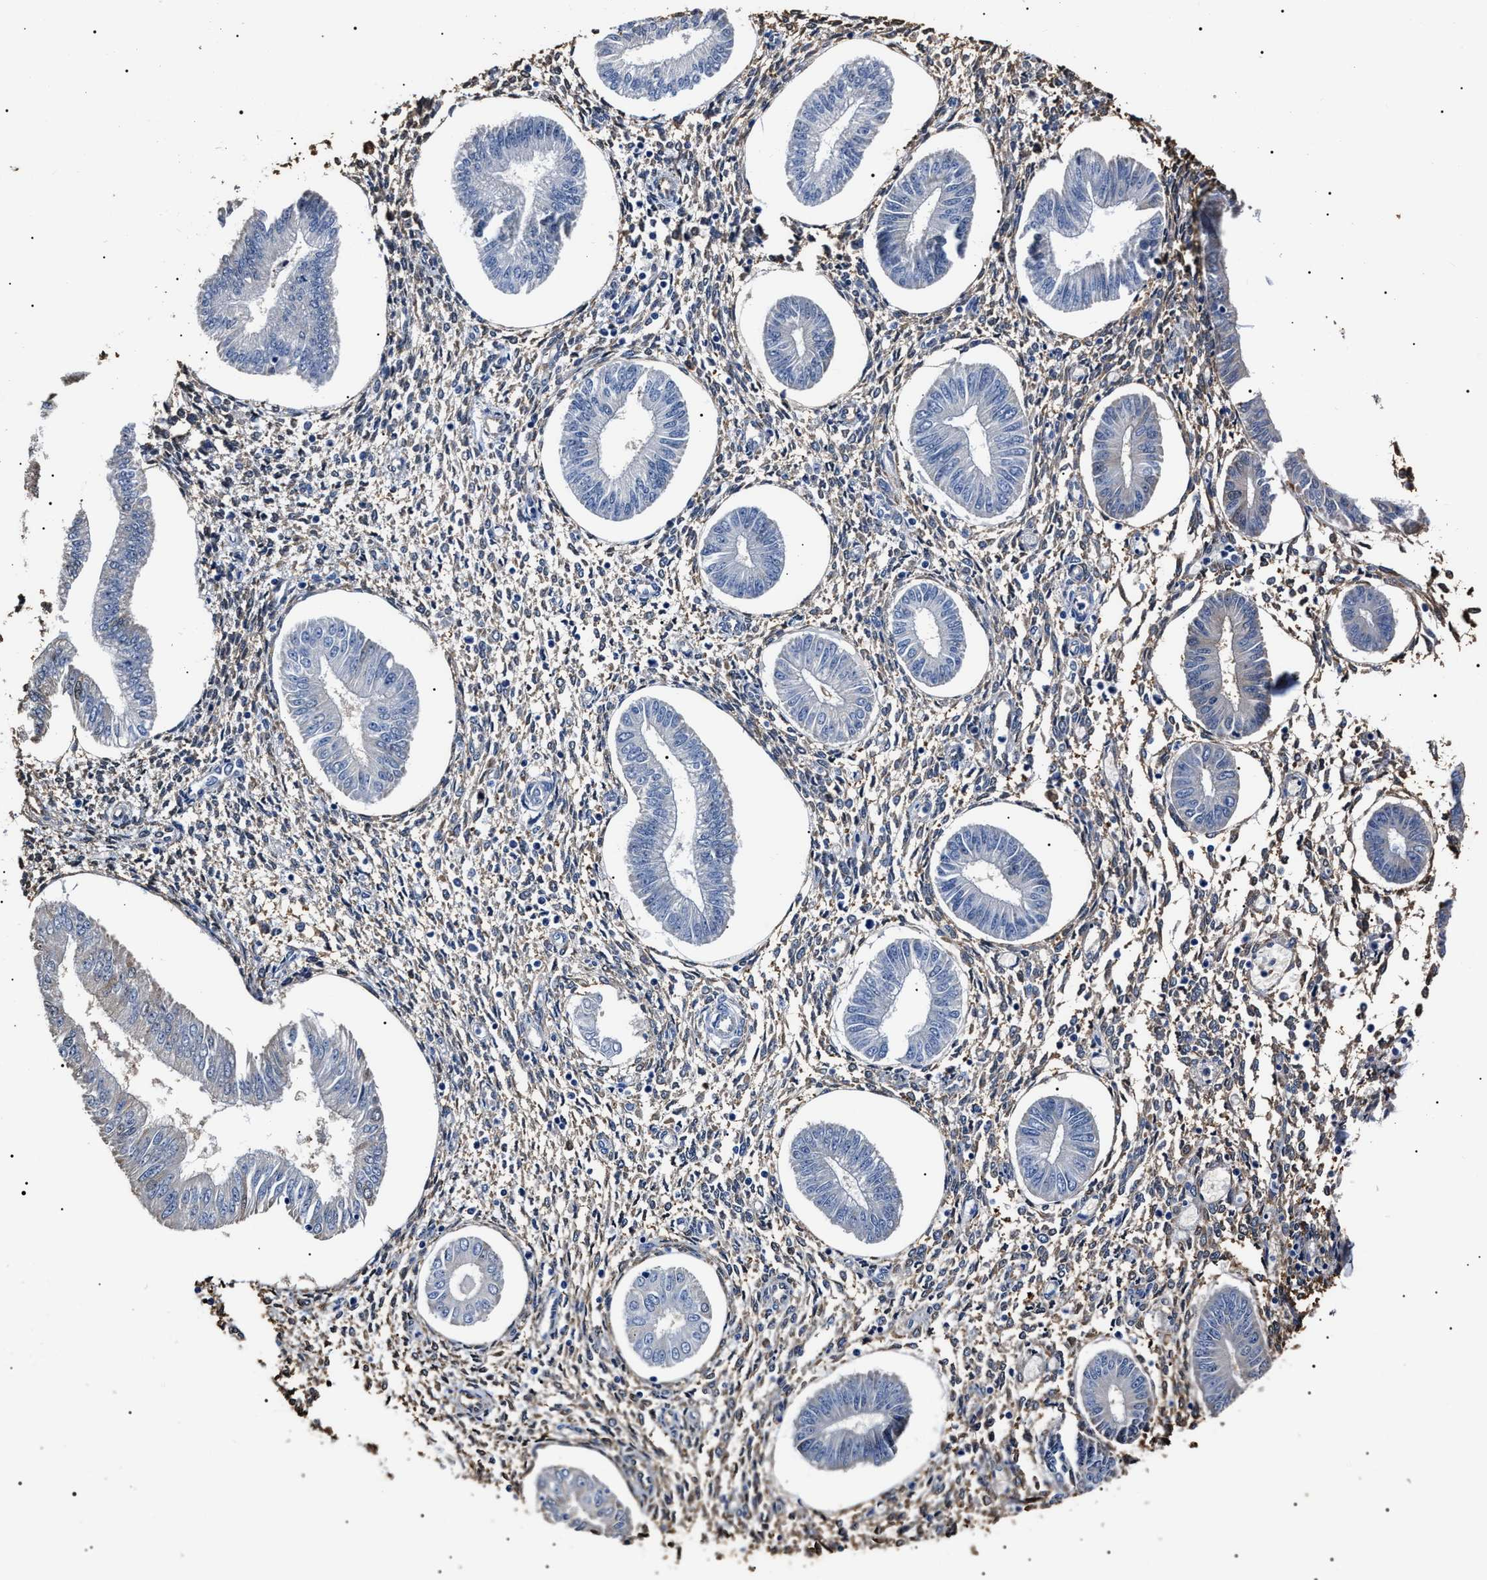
{"staining": {"intensity": "weak", "quantity": "25%-75%", "location": "cytoplasmic/membranous"}, "tissue": "endometrium", "cell_type": "Cells in endometrial stroma", "image_type": "normal", "snomed": [{"axis": "morphology", "description": "Normal tissue, NOS"}, {"axis": "topography", "description": "Endometrium"}], "caption": "Protein staining demonstrates weak cytoplasmic/membranous positivity in about 25%-75% of cells in endometrial stroma in normal endometrium.", "gene": "ALDH1A1", "patient": {"sex": "female", "age": 50}}